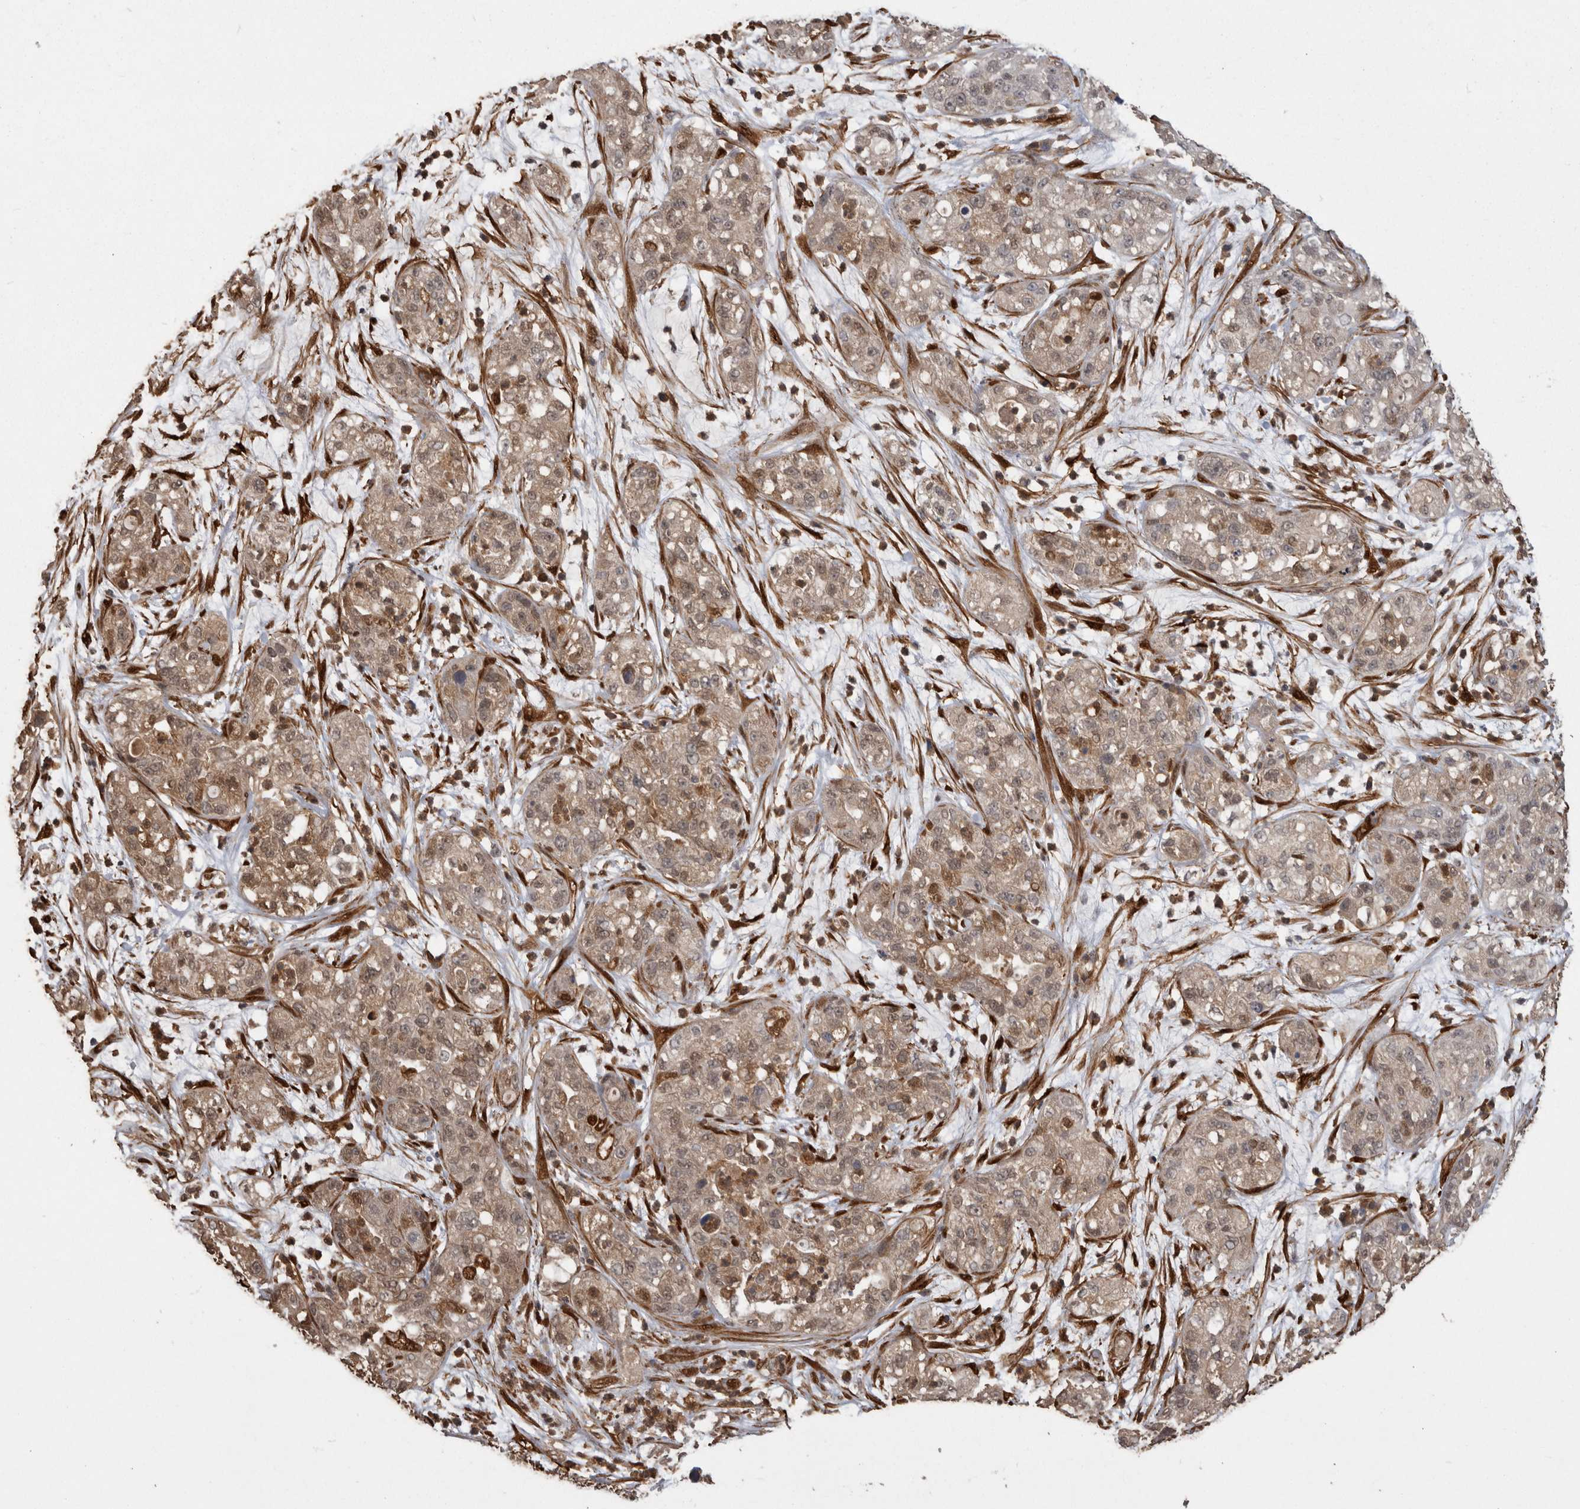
{"staining": {"intensity": "weak", "quantity": ">75%", "location": "cytoplasmic/membranous,nuclear"}, "tissue": "pancreatic cancer", "cell_type": "Tumor cells", "image_type": "cancer", "snomed": [{"axis": "morphology", "description": "Adenocarcinoma, NOS"}, {"axis": "topography", "description": "Pancreas"}], "caption": "Tumor cells reveal low levels of weak cytoplasmic/membranous and nuclear positivity in about >75% of cells in human pancreatic cancer (adenocarcinoma).", "gene": "LXN", "patient": {"sex": "female", "age": 78}}